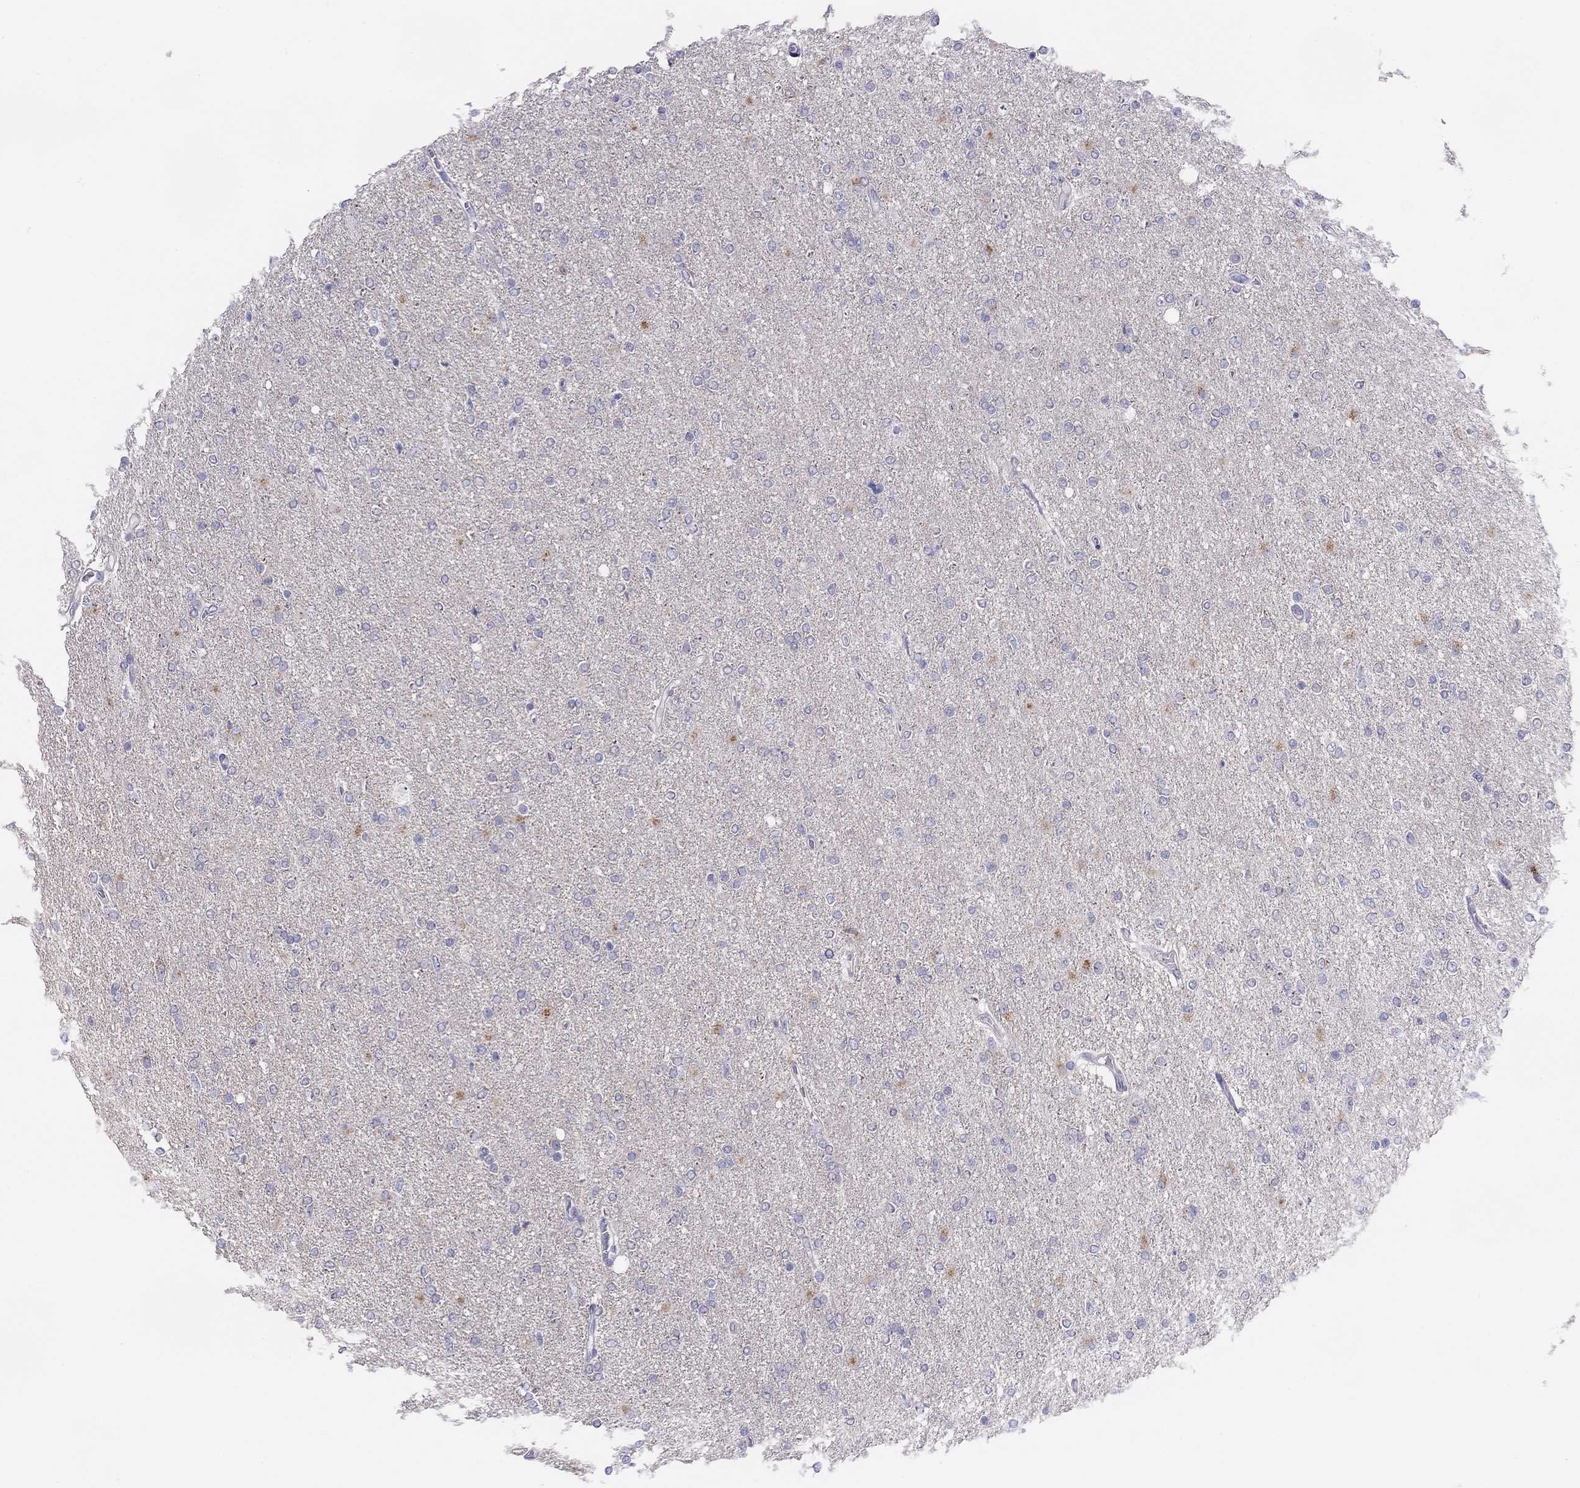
{"staining": {"intensity": "negative", "quantity": "none", "location": "none"}, "tissue": "glioma", "cell_type": "Tumor cells", "image_type": "cancer", "snomed": [{"axis": "morphology", "description": "Glioma, malignant, High grade"}, {"axis": "topography", "description": "Cerebral cortex"}], "caption": "There is no significant positivity in tumor cells of glioma.", "gene": "MGAT4C", "patient": {"sex": "male", "age": 70}}